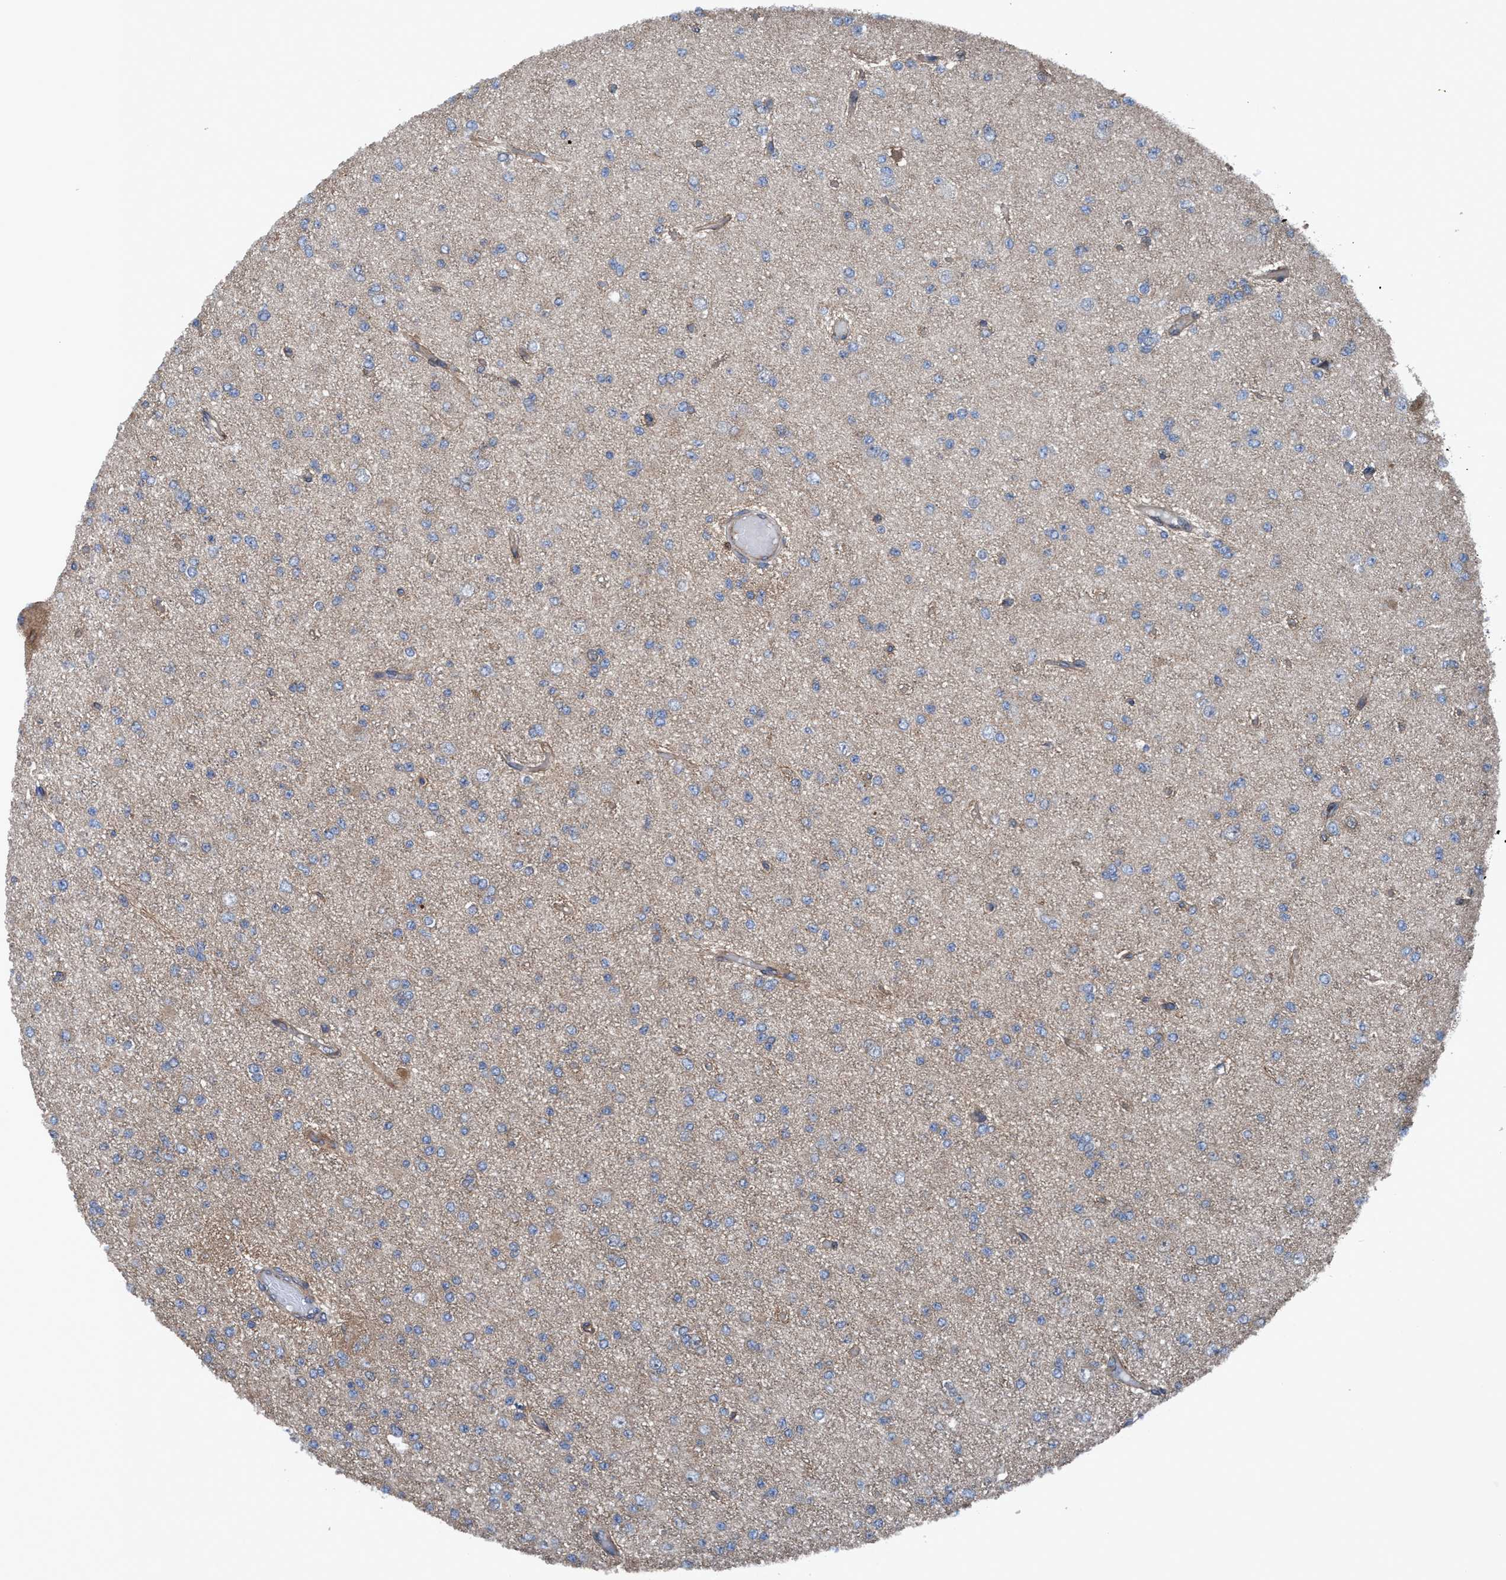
{"staining": {"intensity": "weak", "quantity": "<25%", "location": "cytoplasmic/membranous"}, "tissue": "glioma", "cell_type": "Tumor cells", "image_type": "cancer", "snomed": [{"axis": "morphology", "description": "Glioma, malignant, Low grade"}, {"axis": "topography", "description": "Brain"}], "caption": "This histopathology image is of malignant glioma (low-grade) stained with immunohistochemistry (IHC) to label a protein in brown with the nuclei are counter-stained blue. There is no staining in tumor cells. (Stains: DAB immunohistochemistry with hematoxylin counter stain, Microscopy: brightfield microscopy at high magnification).", "gene": "NMT1", "patient": {"sex": "female", "age": 22}}